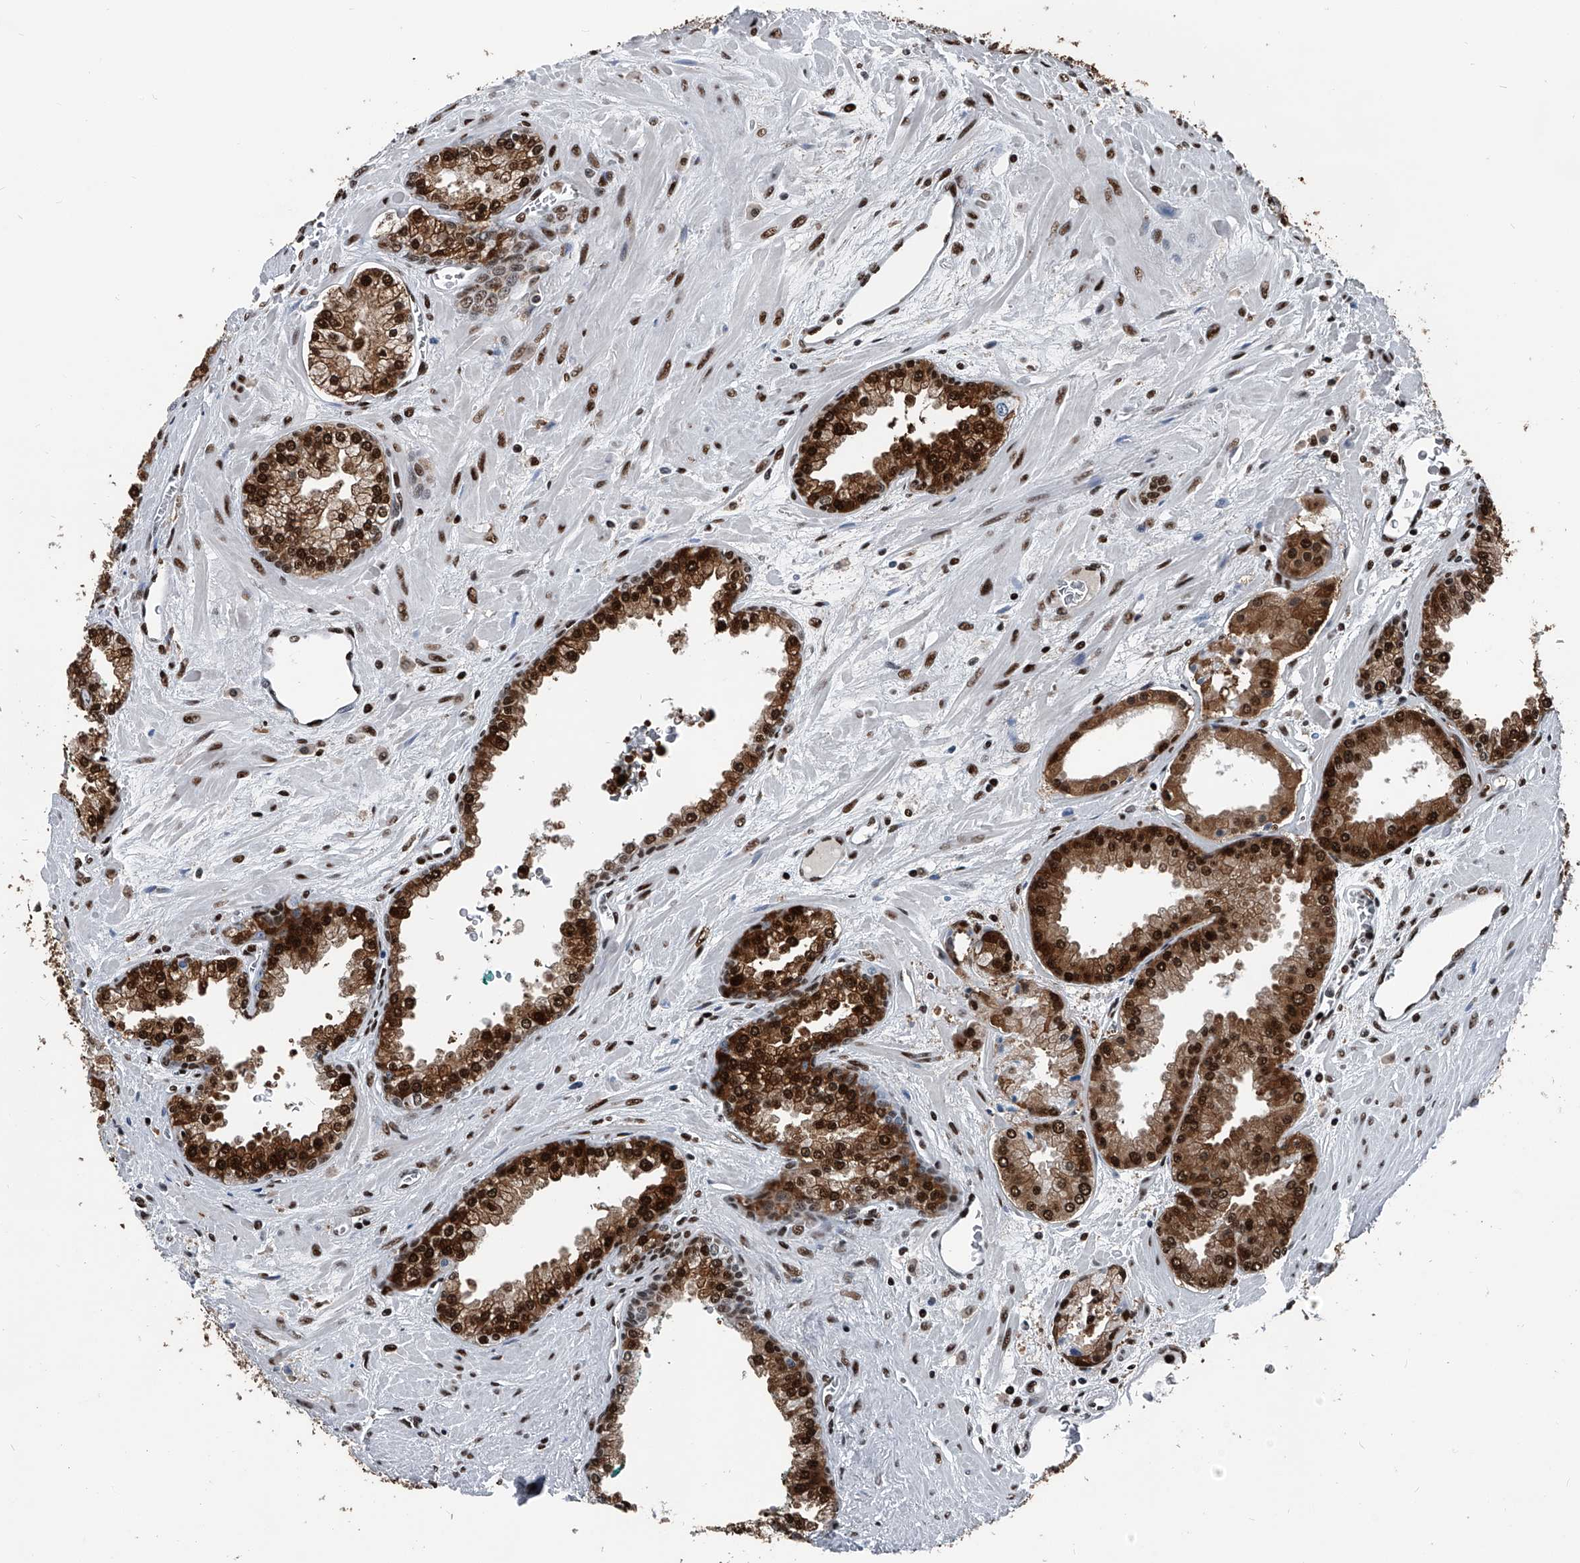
{"staining": {"intensity": "strong", "quantity": ">75%", "location": "cytoplasmic/membranous,nuclear"}, "tissue": "prostate cancer", "cell_type": "Tumor cells", "image_type": "cancer", "snomed": [{"axis": "morphology", "description": "Adenocarcinoma, Low grade"}, {"axis": "topography", "description": "Prostate"}], "caption": "Prostate cancer stained with DAB immunohistochemistry exhibits high levels of strong cytoplasmic/membranous and nuclear staining in about >75% of tumor cells. The protein is shown in brown color, while the nuclei are stained blue.", "gene": "FKBP5", "patient": {"sex": "male", "age": 67}}